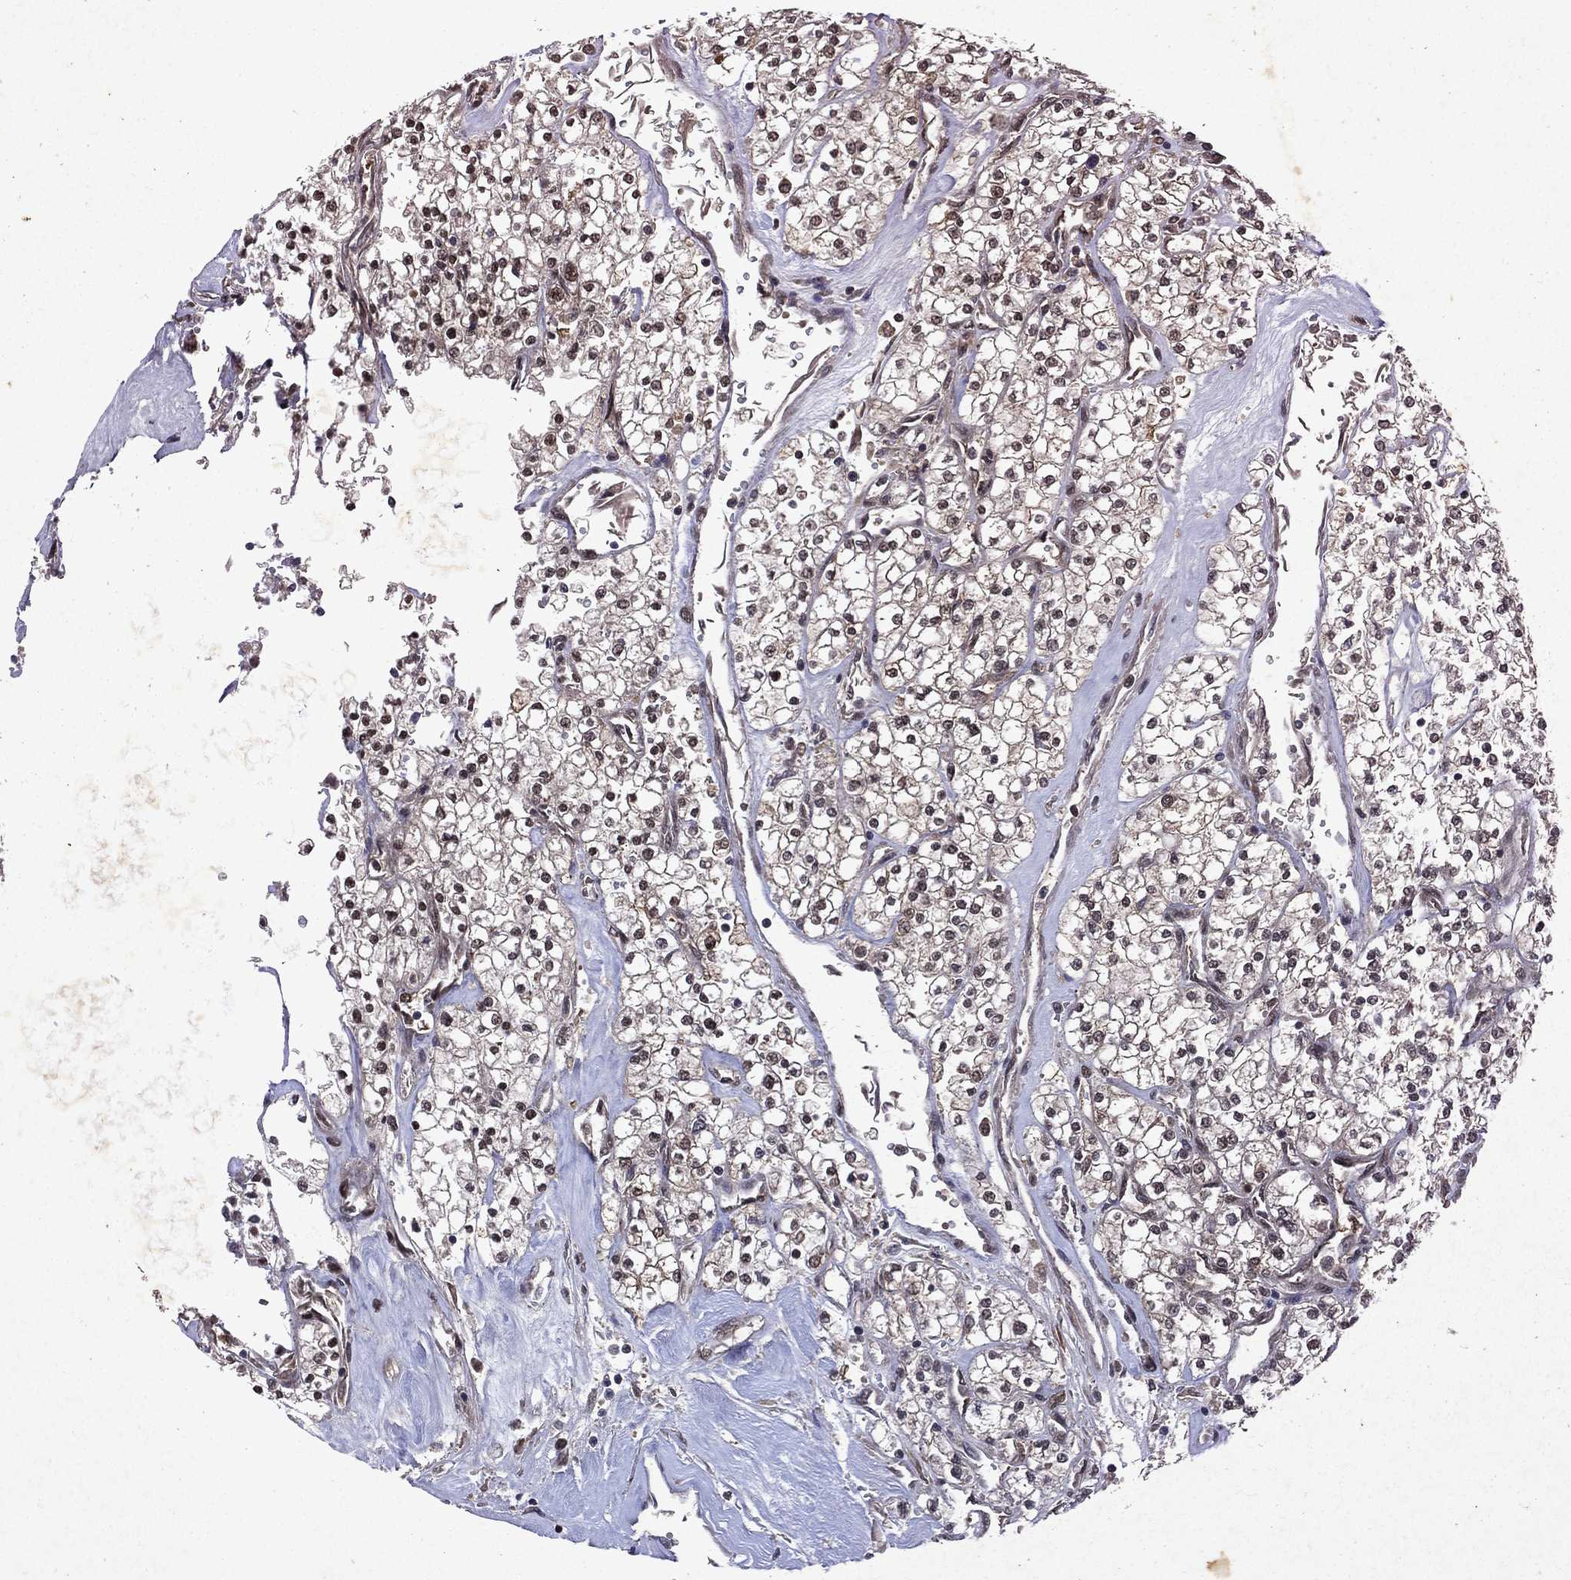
{"staining": {"intensity": "moderate", "quantity": ">75%", "location": "cytoplasmic/membranous,nuclear"}, "tissue": "renal cancer", "cell_type": "Tumor cells", "image_type": "cancer", "snomed": [{"axis": "morphology", "description": "Adenocarcinoma, NOS"}, {"axis": "topography", "description": "Kidney"}], "caption": "The immunohistochemical stain highlights moderate cytoplasmic/membranous and nuclear staining in tumor cells of renal adenocarcinoma tissue.", "gene": "MTAP", "patient": {"sex": "male", "age": 80}}